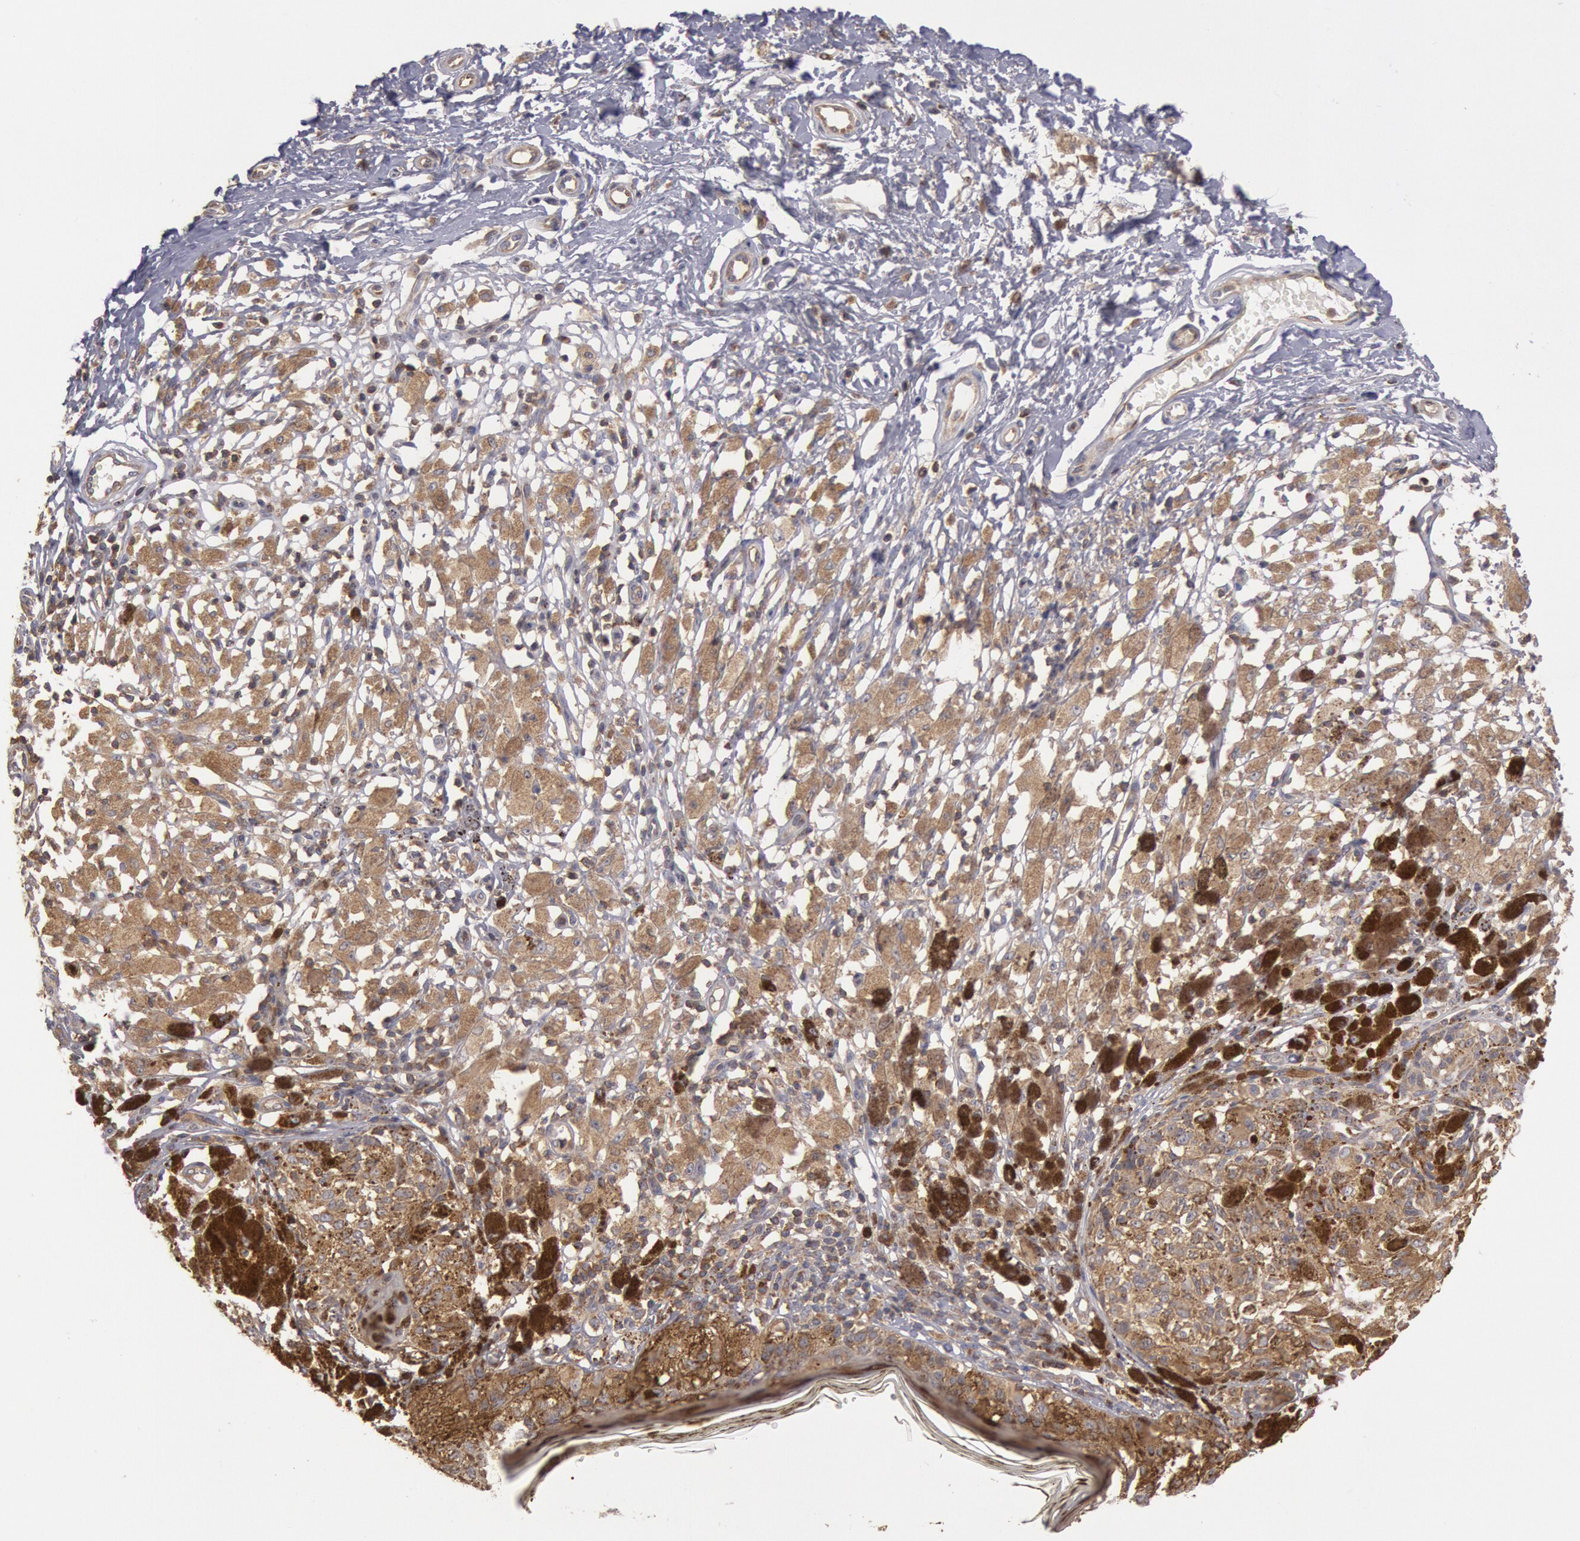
{"staining": {"intensity": "weak", "quantity": ">75%", "location": "cytoplasmic/membranous"}, "tissue": "melanoma", "cell_type": "Tumor cells", "image_type": "cancer", "snomed": [{"axis": "morphology", "description": "Malignant melanoma, NOS"}, {"axis": "topography", "description": "Skin"}], "caption": "DAB (3,3'-diaminobenzidine) immunohistochemical staining of human malignant melanoma displays weak cytoplasmic/membranous protein positivity in about >75% of tumor cells.", "gene": "PIK3R1", "patient": {"sex": "male", "age": 88}}